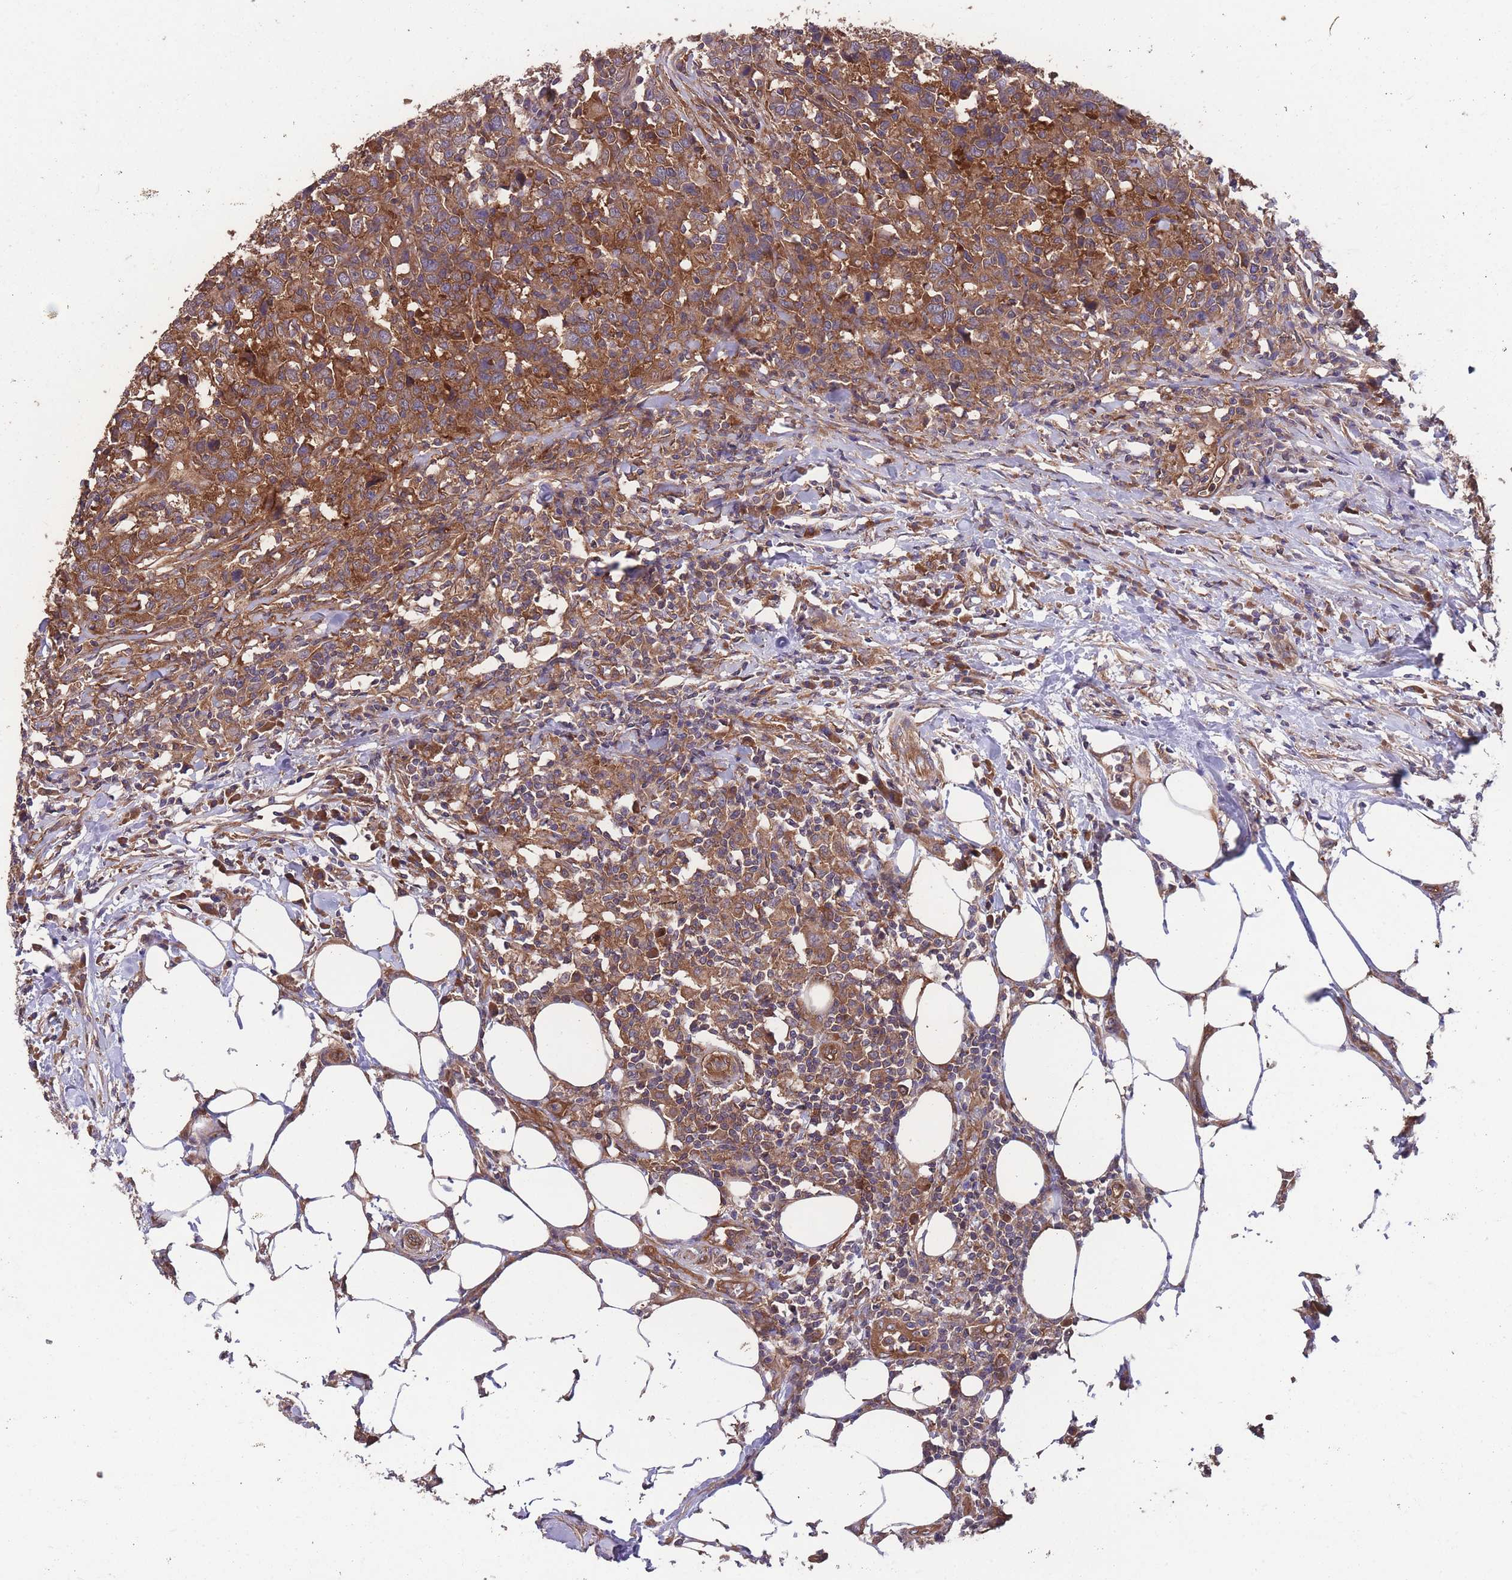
{"staining": {"intensity": "moderate", "quantity": ">75%", "location": "cytoplasmic/membranous"}, "tissue": "urothelial cancer", "cell_type": "Tumor cells", "image_type": "cancer", "snomed": [{"axis": "morphology", "description": "Urothelial carcinoma, High grade"}, {"axis": "topography", "description": "Urinary bladder"}], "caption": "Urothelial cancer tissue shows moderate cytoplasmic/membranous expression in approximately >75% of tumor cells", "gene": "ZPR1", "patient": {"sex": "male", "age": 61}}